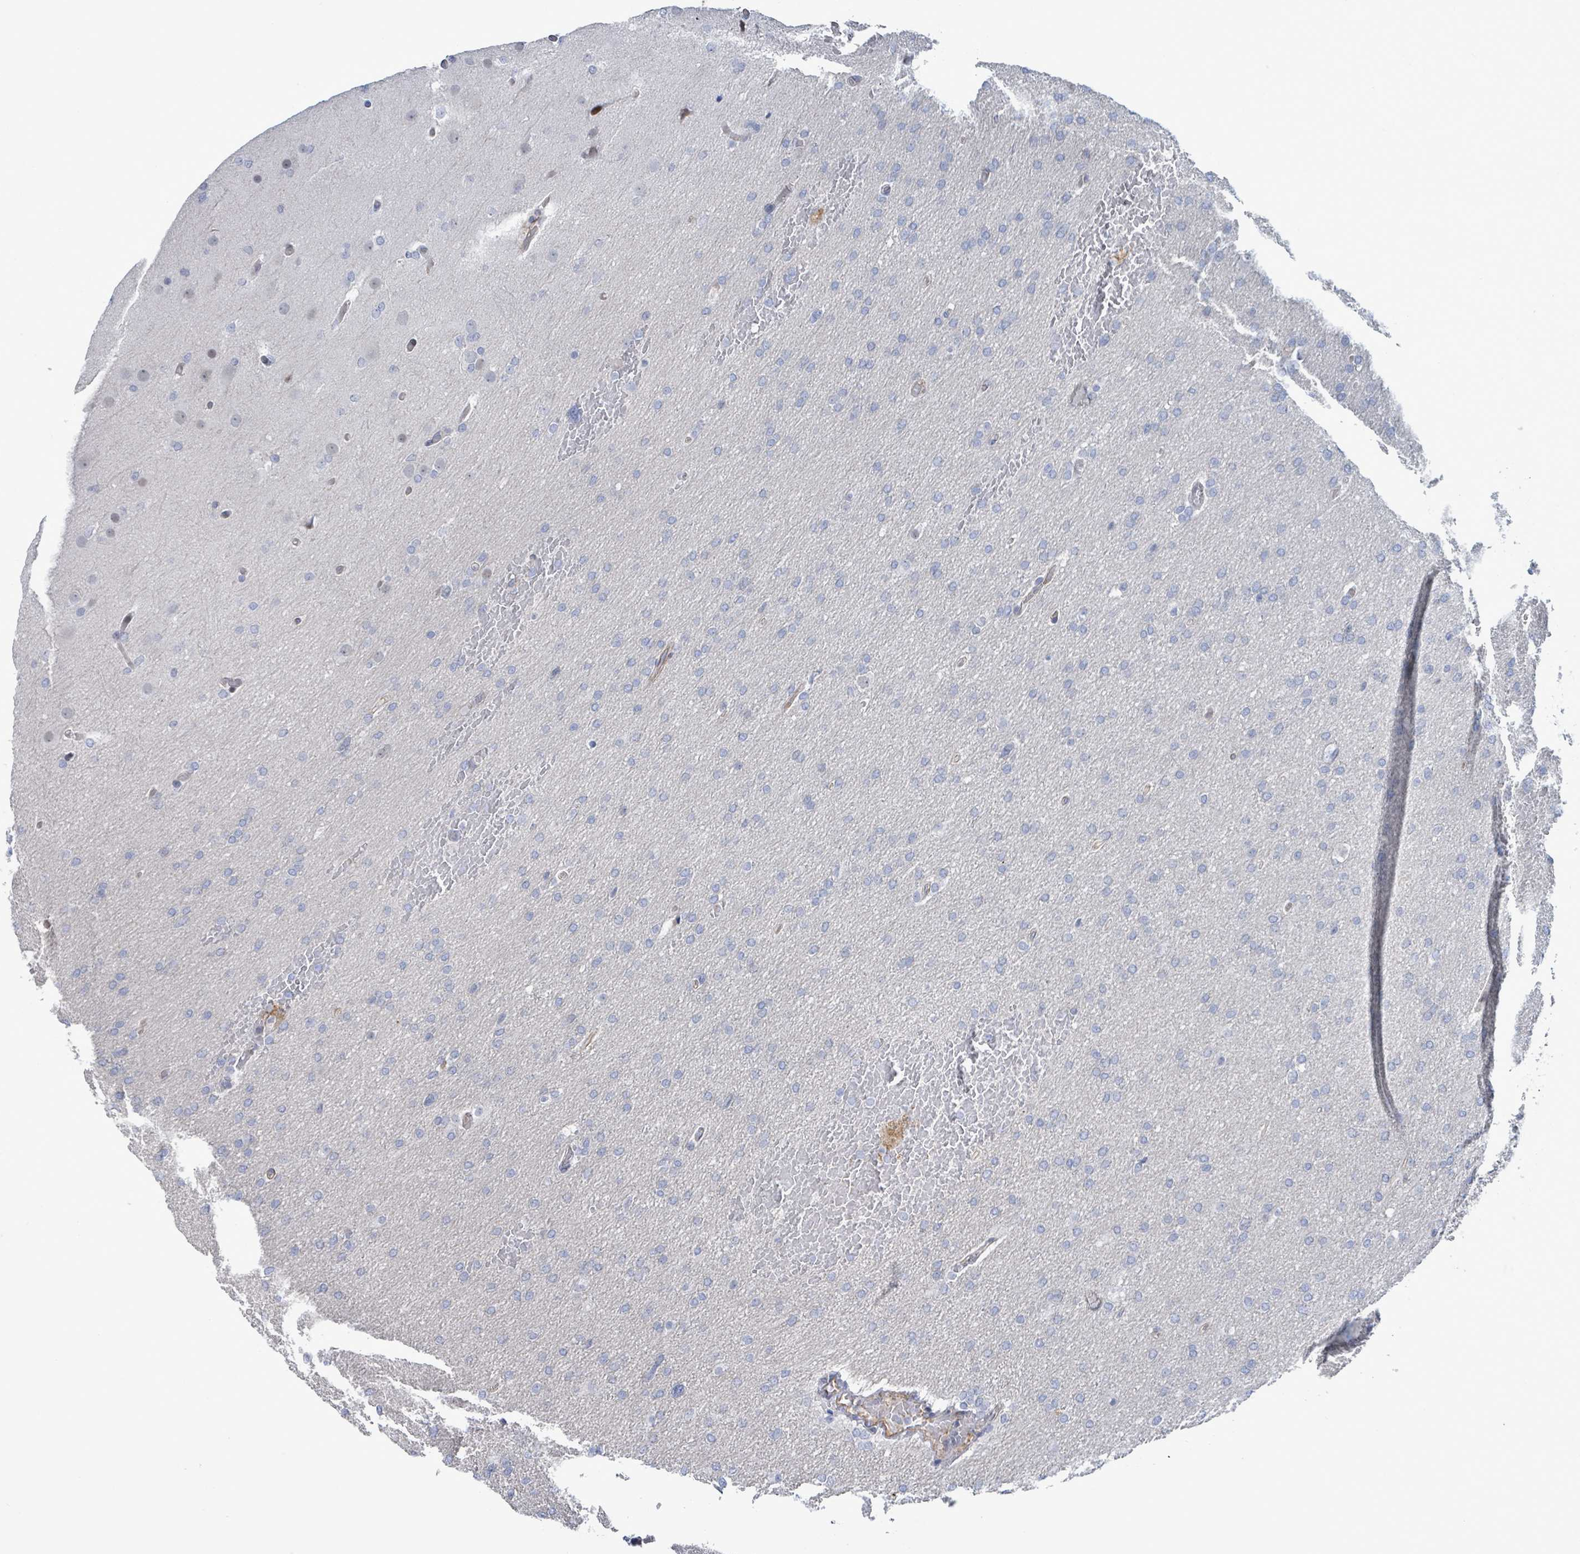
{"staining": {"intensity": "negative", "quantity": "none", "location": "none"}, "tissue": "glioma", "cell_type": "Tumor cells", "image_type": "cancer", "snomed": [{"axis": "morphology", "description": "Glioma, malignant, High grade"}, {"axis": "topography", "description": "Cerebral cortex"}], "caption": "The IHC micrograph has no significant staining in tumor cells of glioma tissue. (DAB IHC with hematoxylin counter stain).", "gene": "DMRTC1B", "patient": {"sex": "female", "age": 36}}